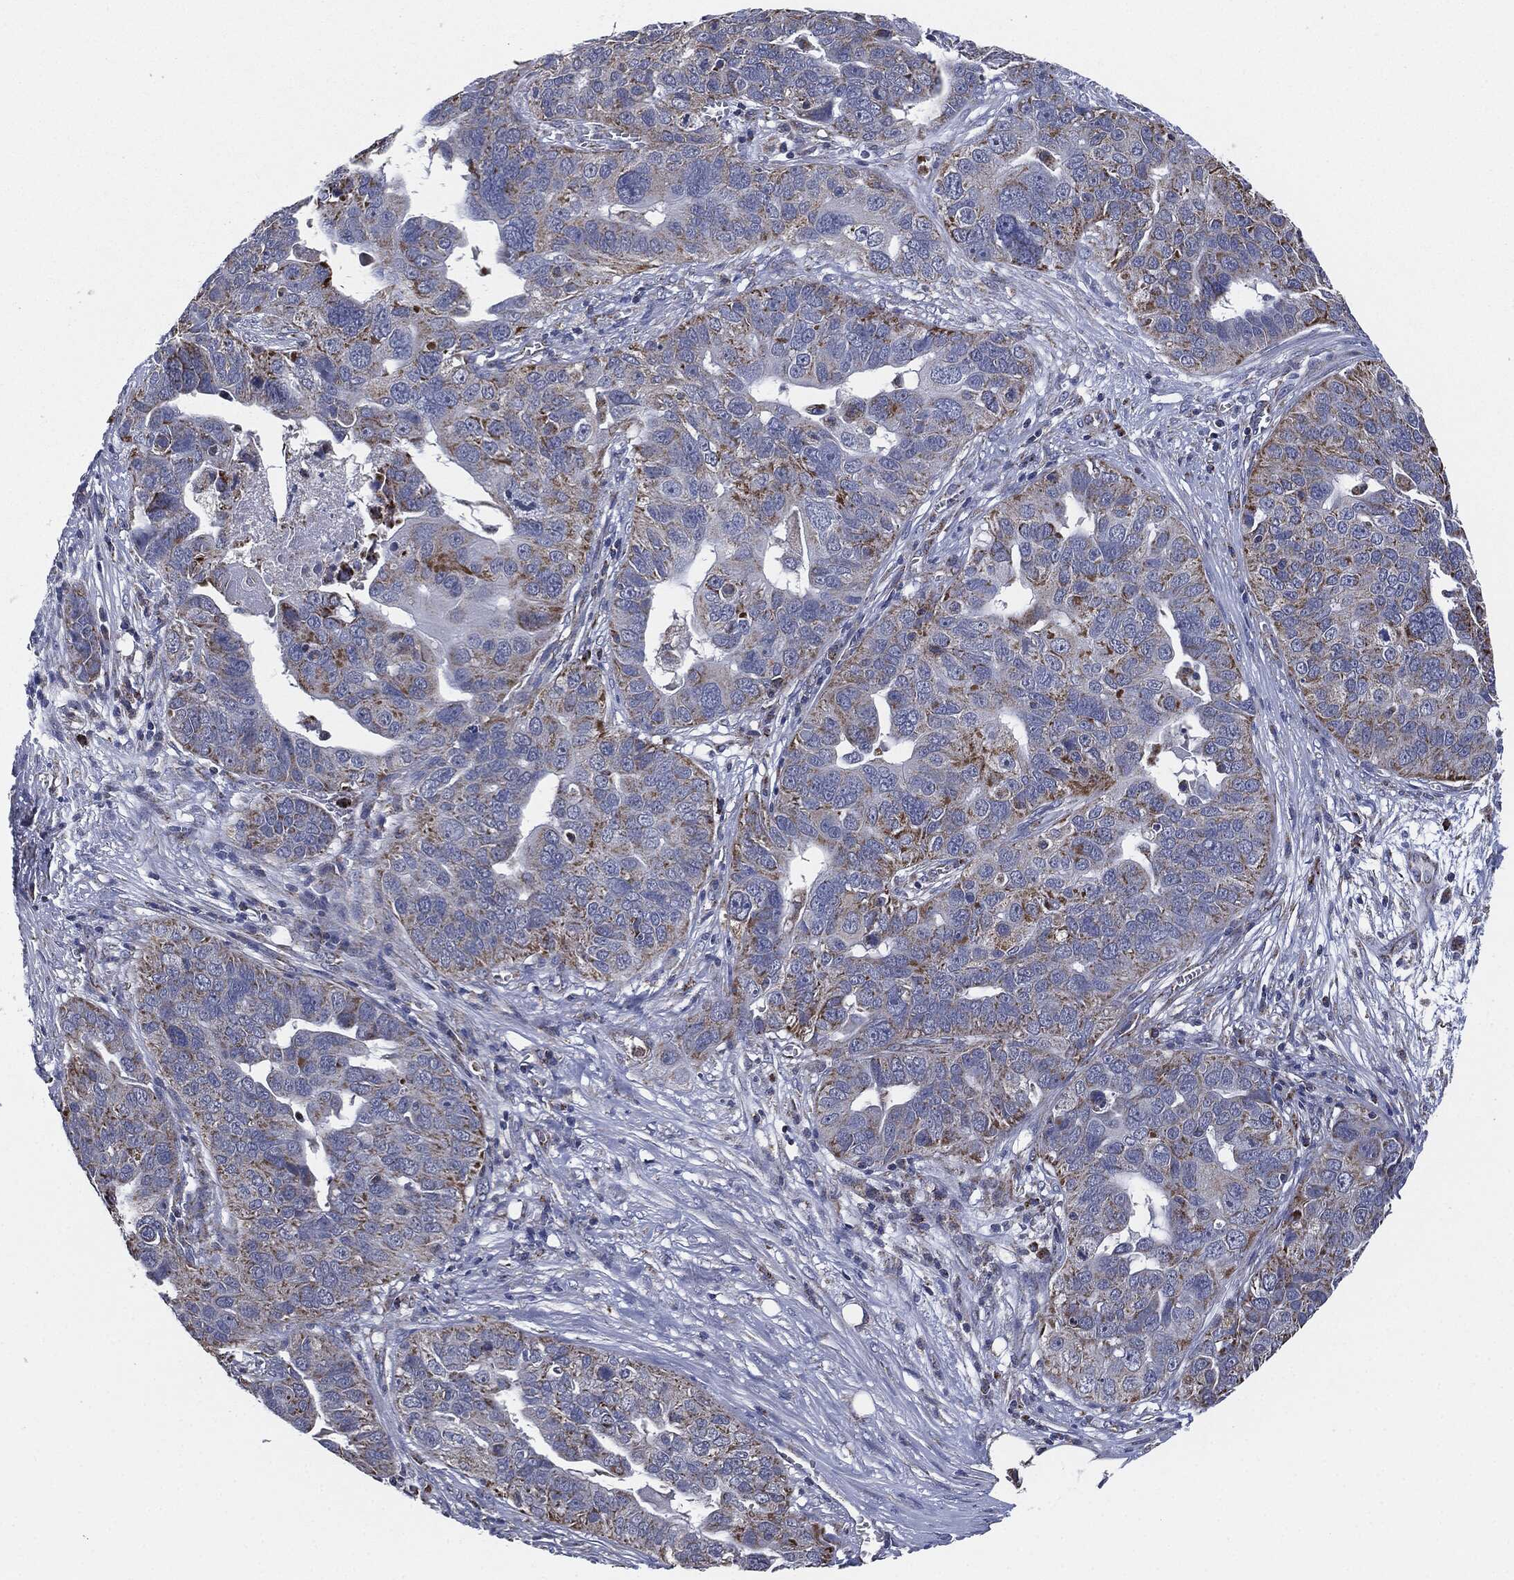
{"staining": {"intensity": "strong", "quantity": "<25%", "location": "cytoplasmic/membranous"}, "tissue": "ovarian cancer", "cell_type": "Tumor cells", "image_type": "cancer", "snomed": [{"axis": "morphology", "description": "Carcinoma, endometroid"}, {"axis": "topography", "description": "Soft tissue"}, {"axis": "topography", "description": "Ovary"}], "caption": "Protein staining displays strong cytoplasmic/membranous expression in approximately <25% of tumor cells in ovarian endometroid carcinoma.", "gene": "NDUFV2", "patient": {"sex": "female", "age": 52}}